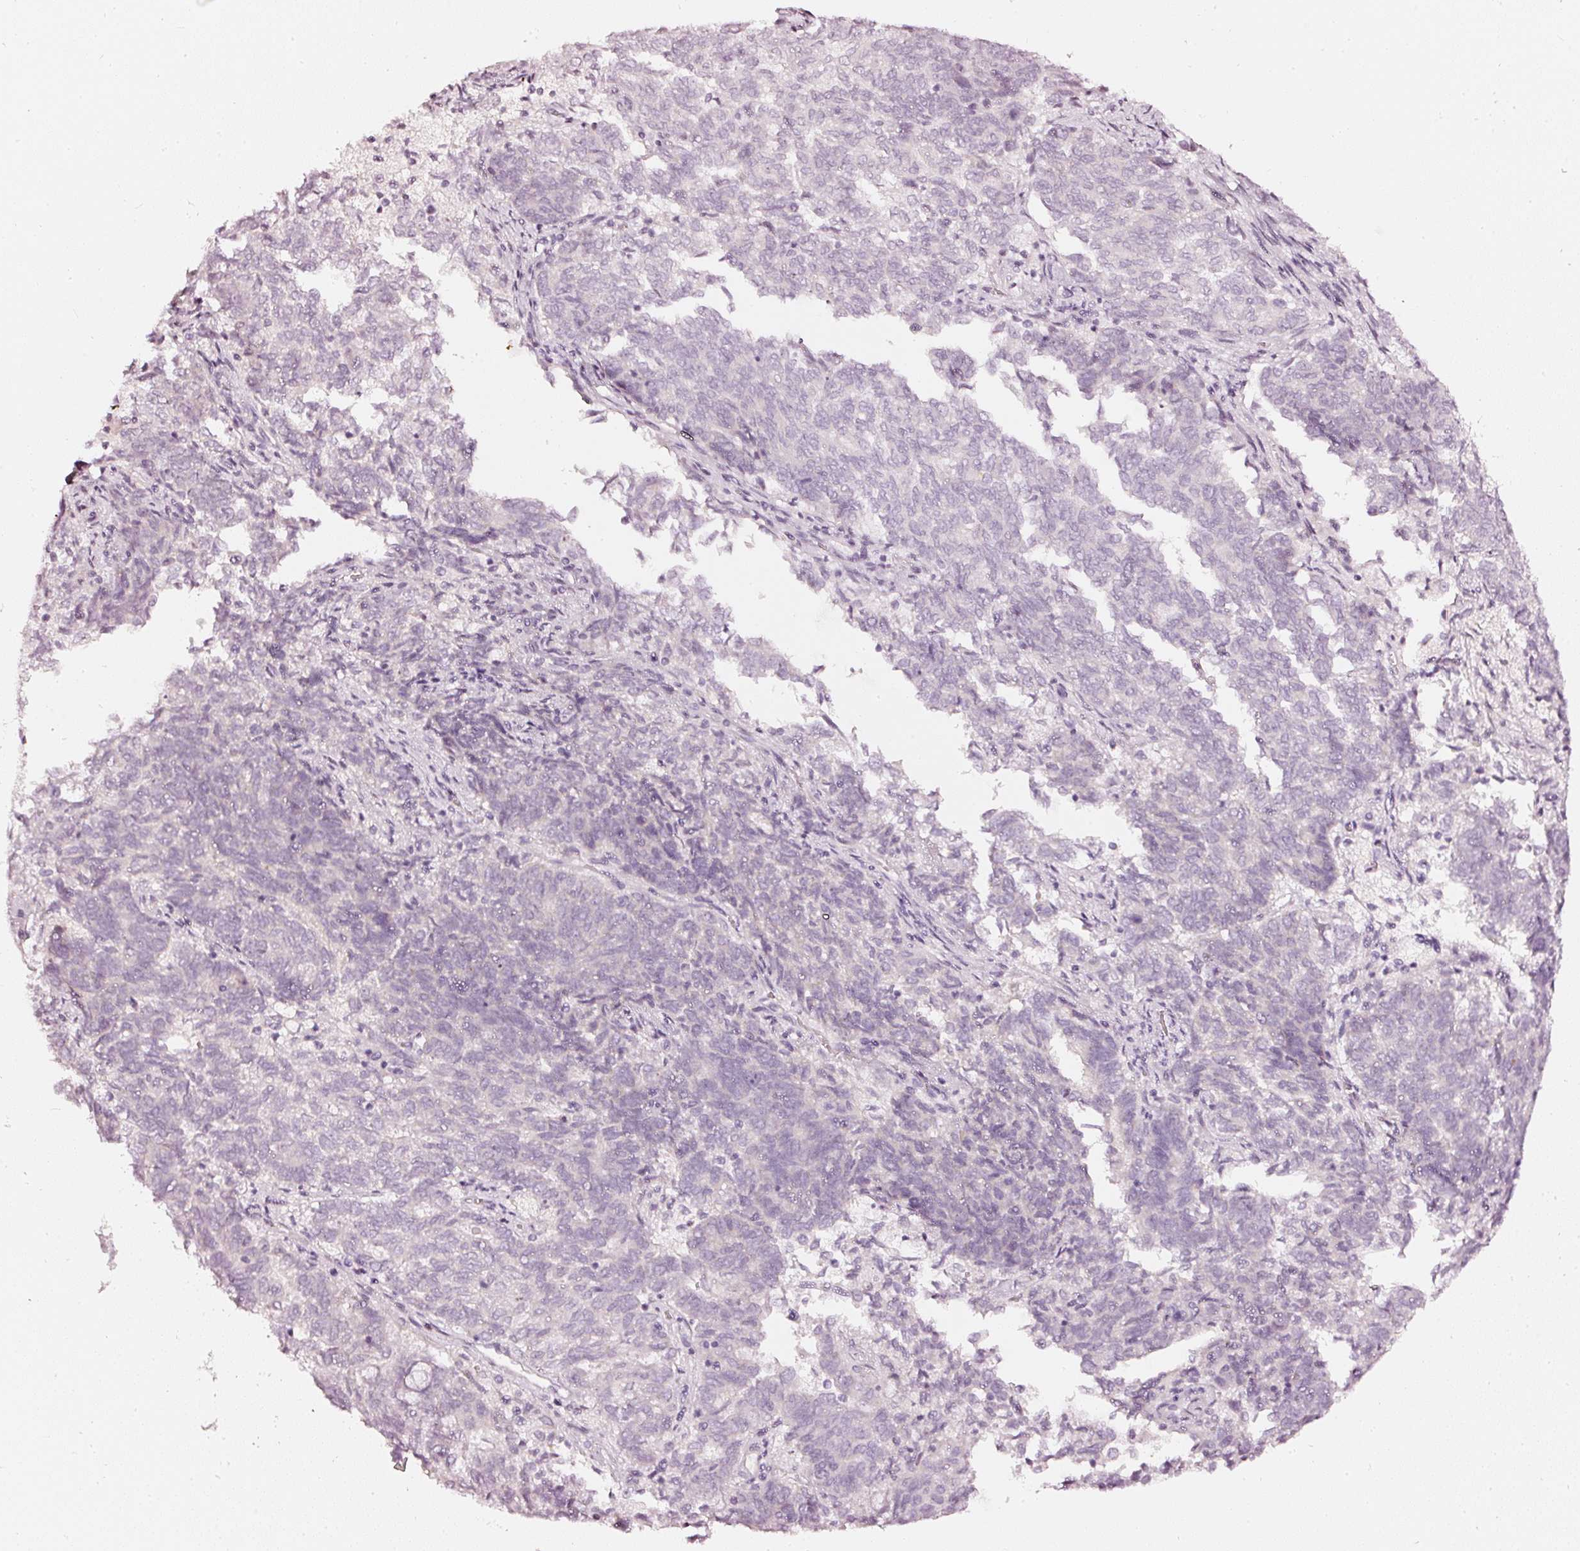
{"staining": {"intensity": "negative", "quantity": "none", "location": "none"}, "tissue": "endometrial cancer", "cell_type": "Tumor cells", "image_type": "cancer", "snomed": [{"axis": "morphology", "description": "Adenocarcinoma, NOS"}, {"axis": "topography", "description": "Endometrium"}], "caption": "This is an IHC photomicrograph of endometrial cancer. There is no staining in tumor cells.", "gene": "CNP", "patient": {"sex": "female", "age": 80}}